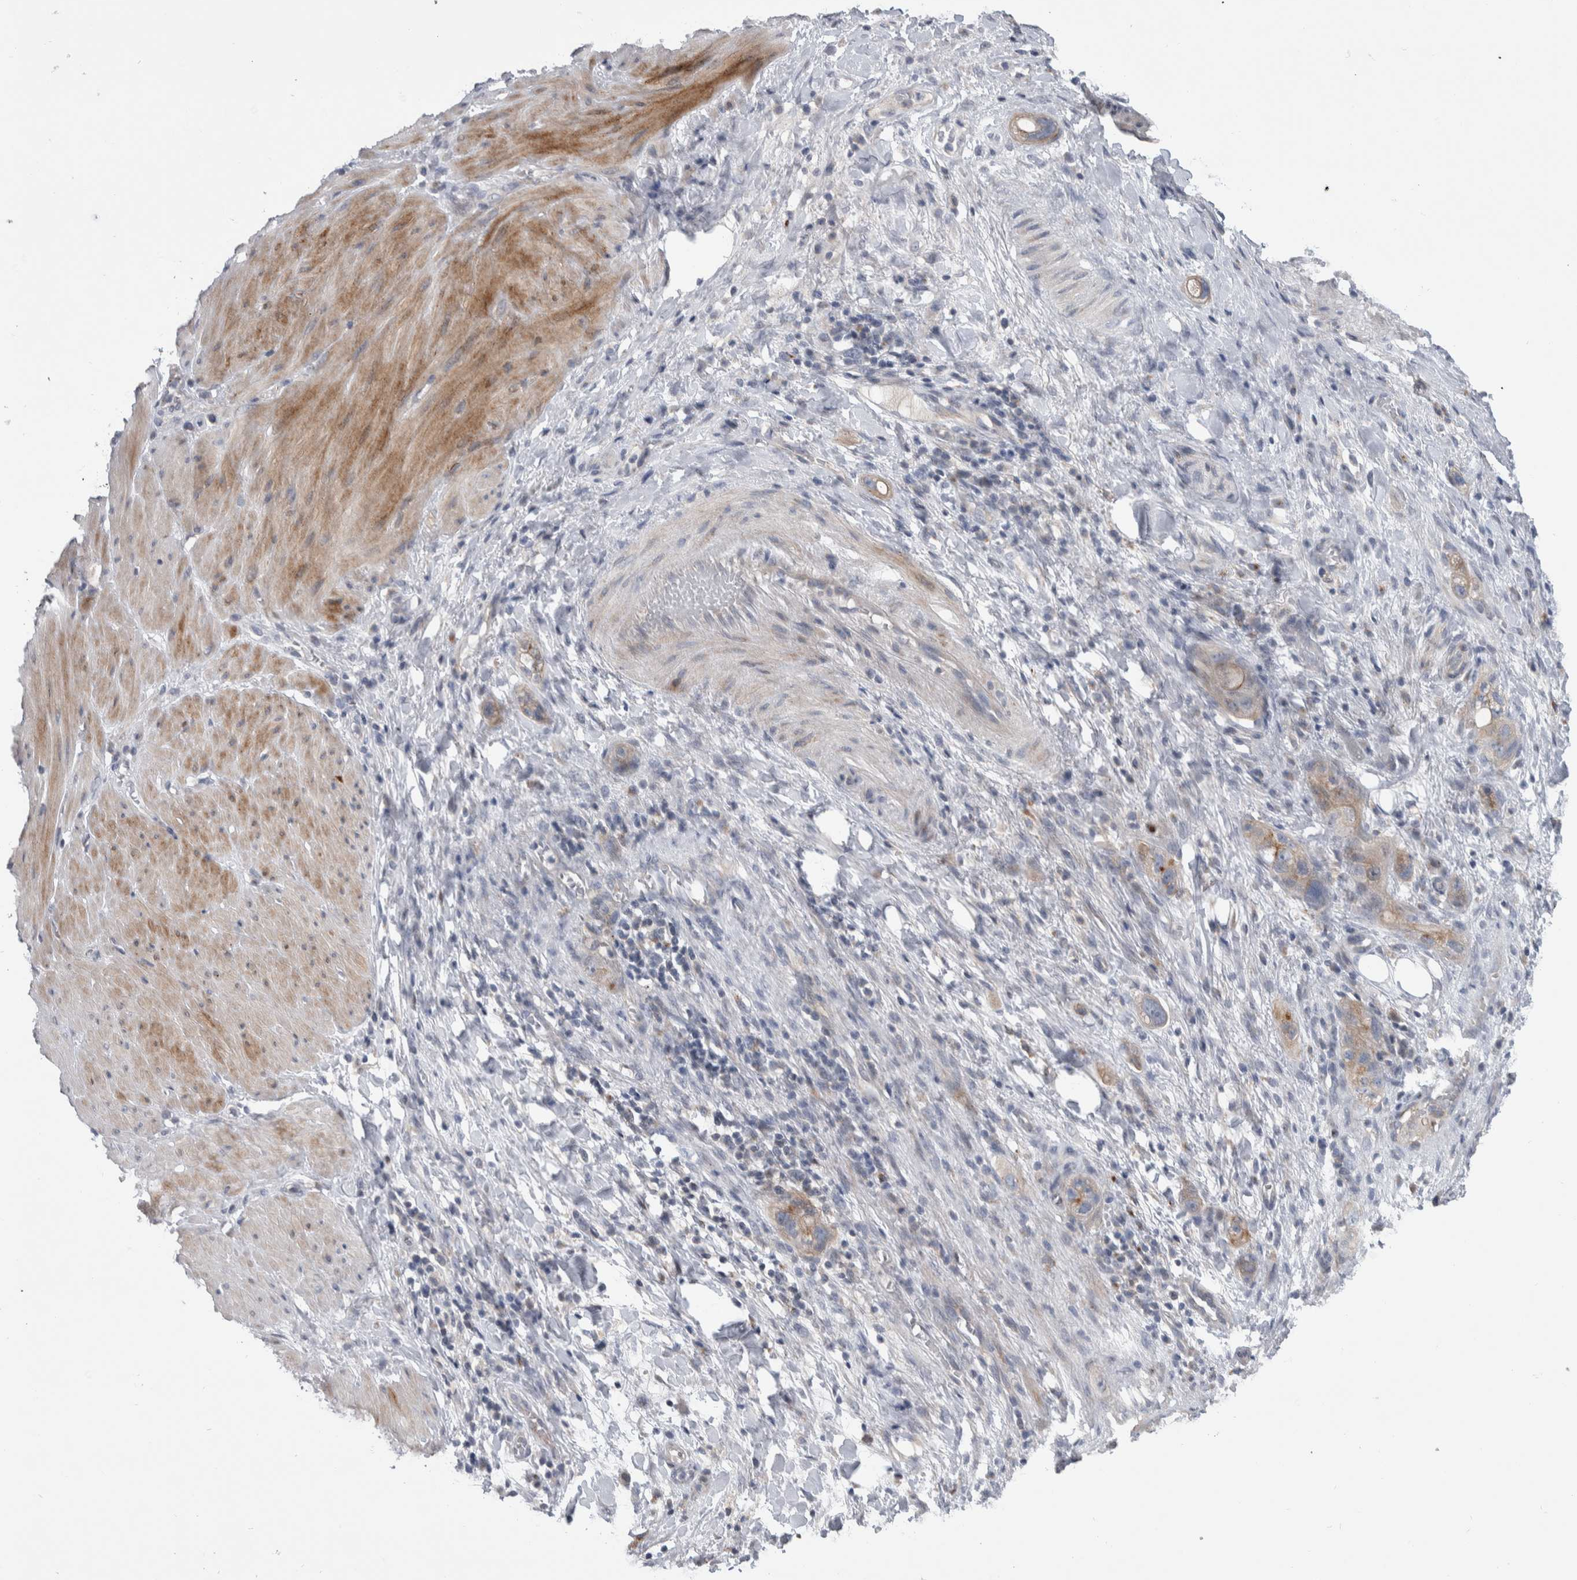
{"staining": {"intensity": "weak", "quantity": "<25%", "location": "cytoplasmic/membranous"}, "tissue": "stomach cancer", "cell_type": "Tumor cells", "image_type": "cancer", "snomed": [{"axis": "morphology", "description": "Adenocarcinoma, NOS"}, {"axis": "topography", "description": "Stomach"}, {"axis": "topography", "description": "Stomach, lower"}], "caption": "This is an immunohistochemistry photomicrograph of stomach adenocarcinoma. There is no staining in tumor cells.", "gene": "FAM83G", "patient": {"sex": "female", "age": 48}}